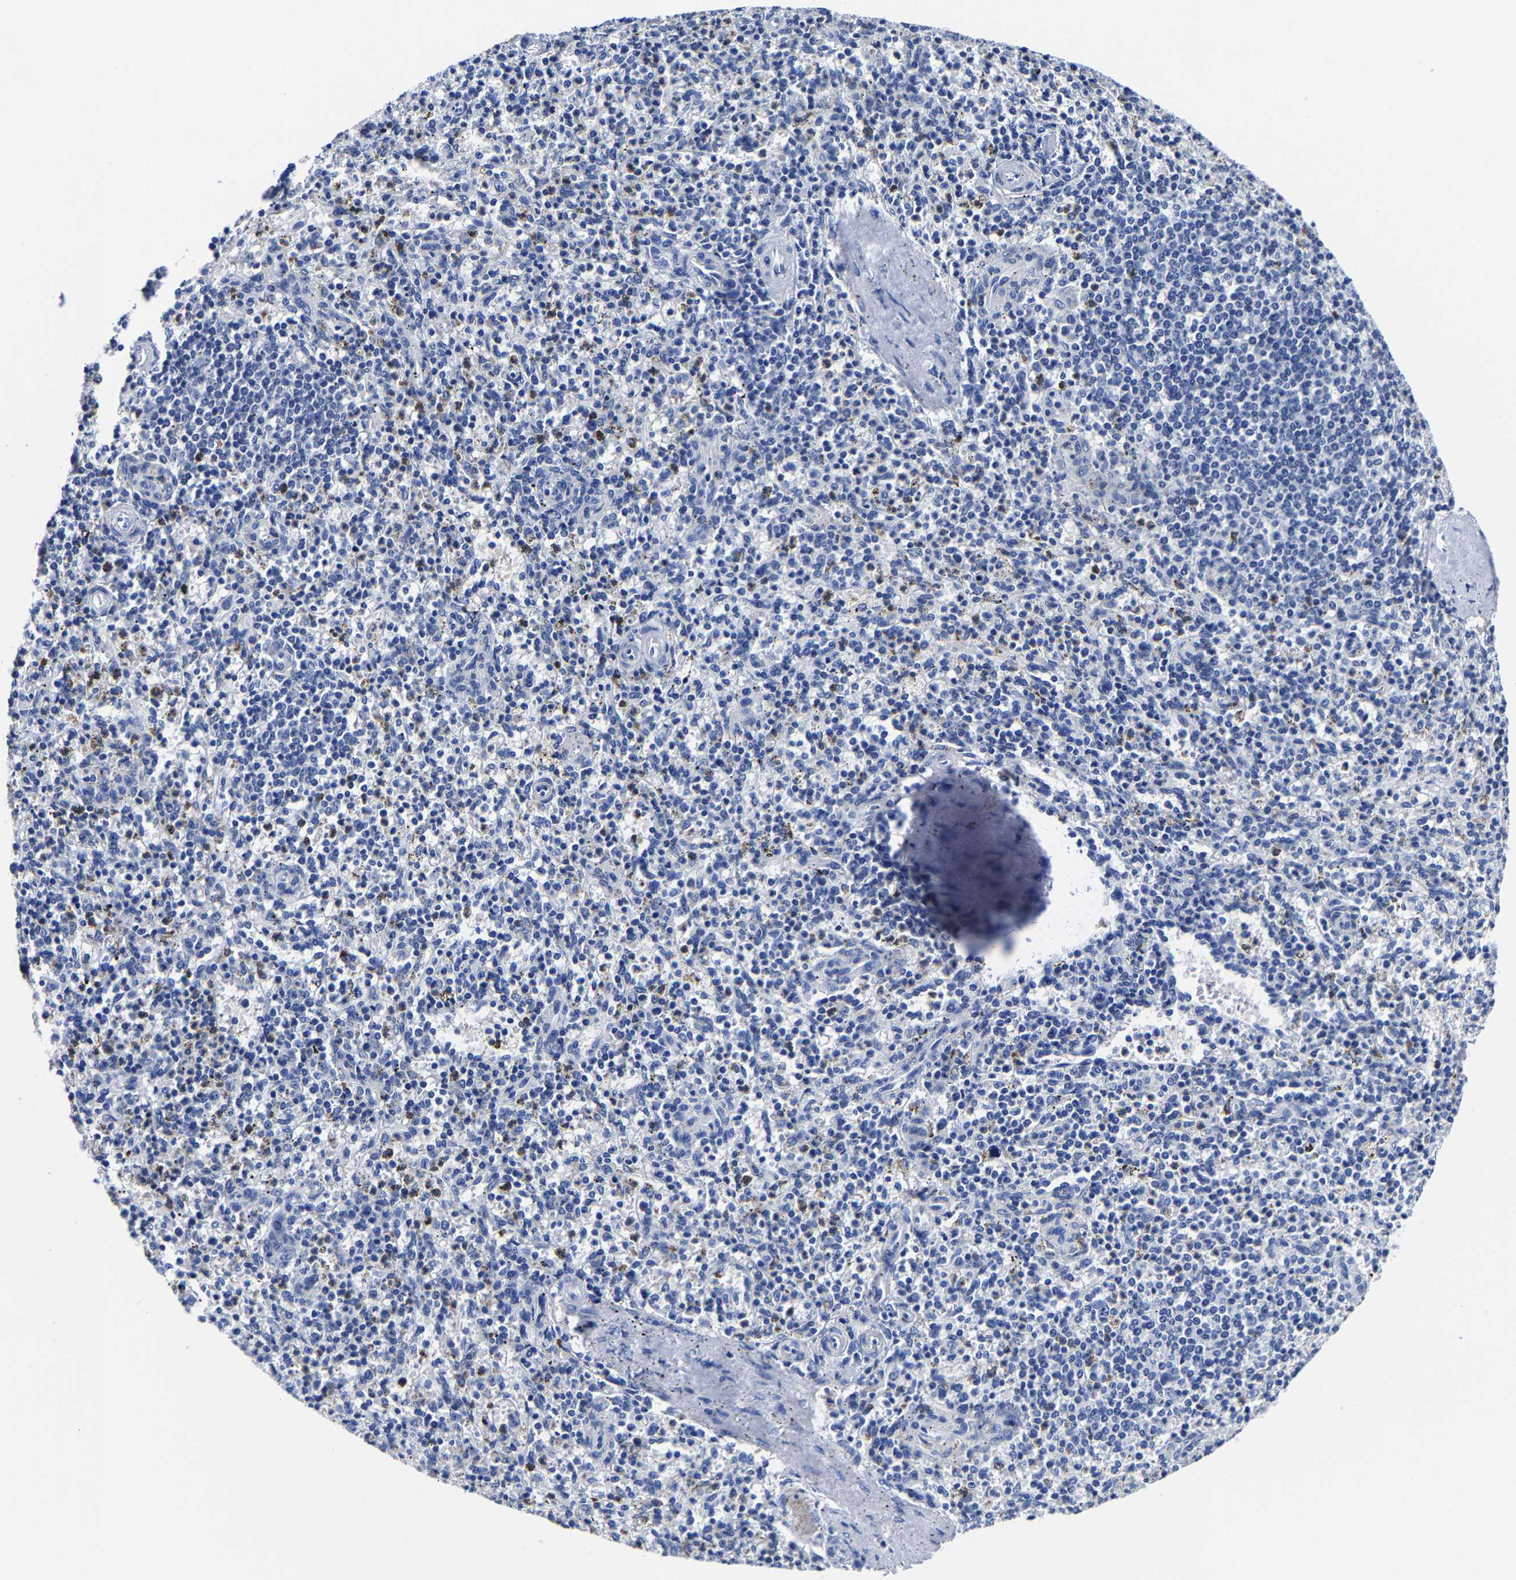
{"staining": {"intensity": "negative", "quantity": "none", "location": "none"}, "tissue": "spleen", "cell_type": "Cells in red pulp", "image_type": "normal", "snomed": [{"axis": "morphology", "description": "Normal tissue, NOS"}, {"axis": "topography", "description": "Spleen"}], "caption": "DAB immunohistochemical staining of benign human spleen demonstrates no significant expression in cells in red pulp.", "gene": "CPA2", "patient": {"sex": "male", "age": 72}}